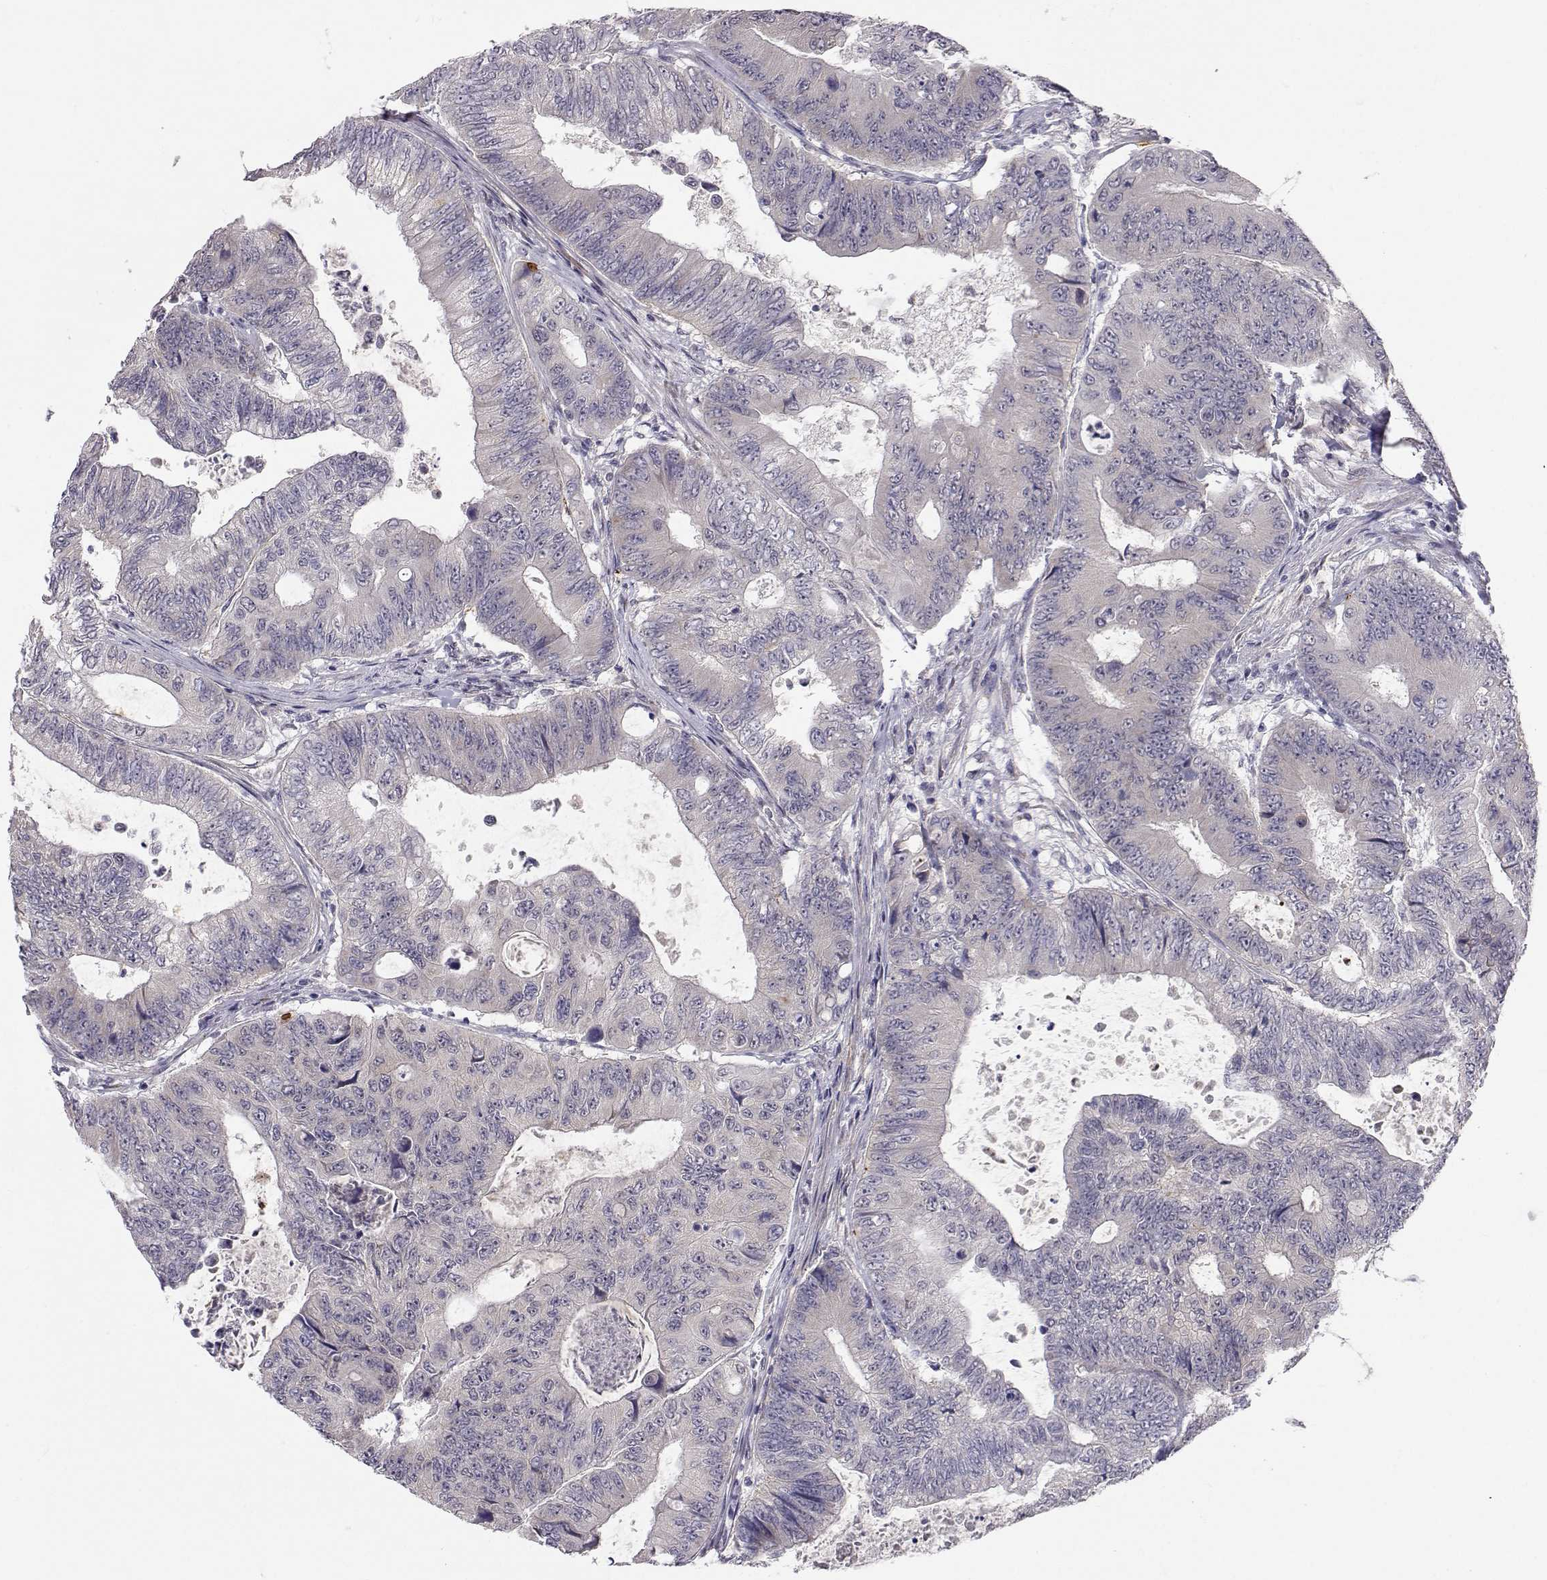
{"staining": {"intensity": "negative", "quantity": "none", "location": "none"}, "tissue": "colorectal cancer", "cell_type": "Tumor cells", "image_type": "cancer", "snomed": [{"axis": "morphology", "description": "Adenocarcinoma, NOS"}, {"axis": "topography", "description": "Colon"}], "caption": "This is a photomicrograph of IHC staining of colorectal cancer, which shows no positivity in tumor cells.", "gene": "SLC6A3", "patient": {"sex": "female", "age": 48}}